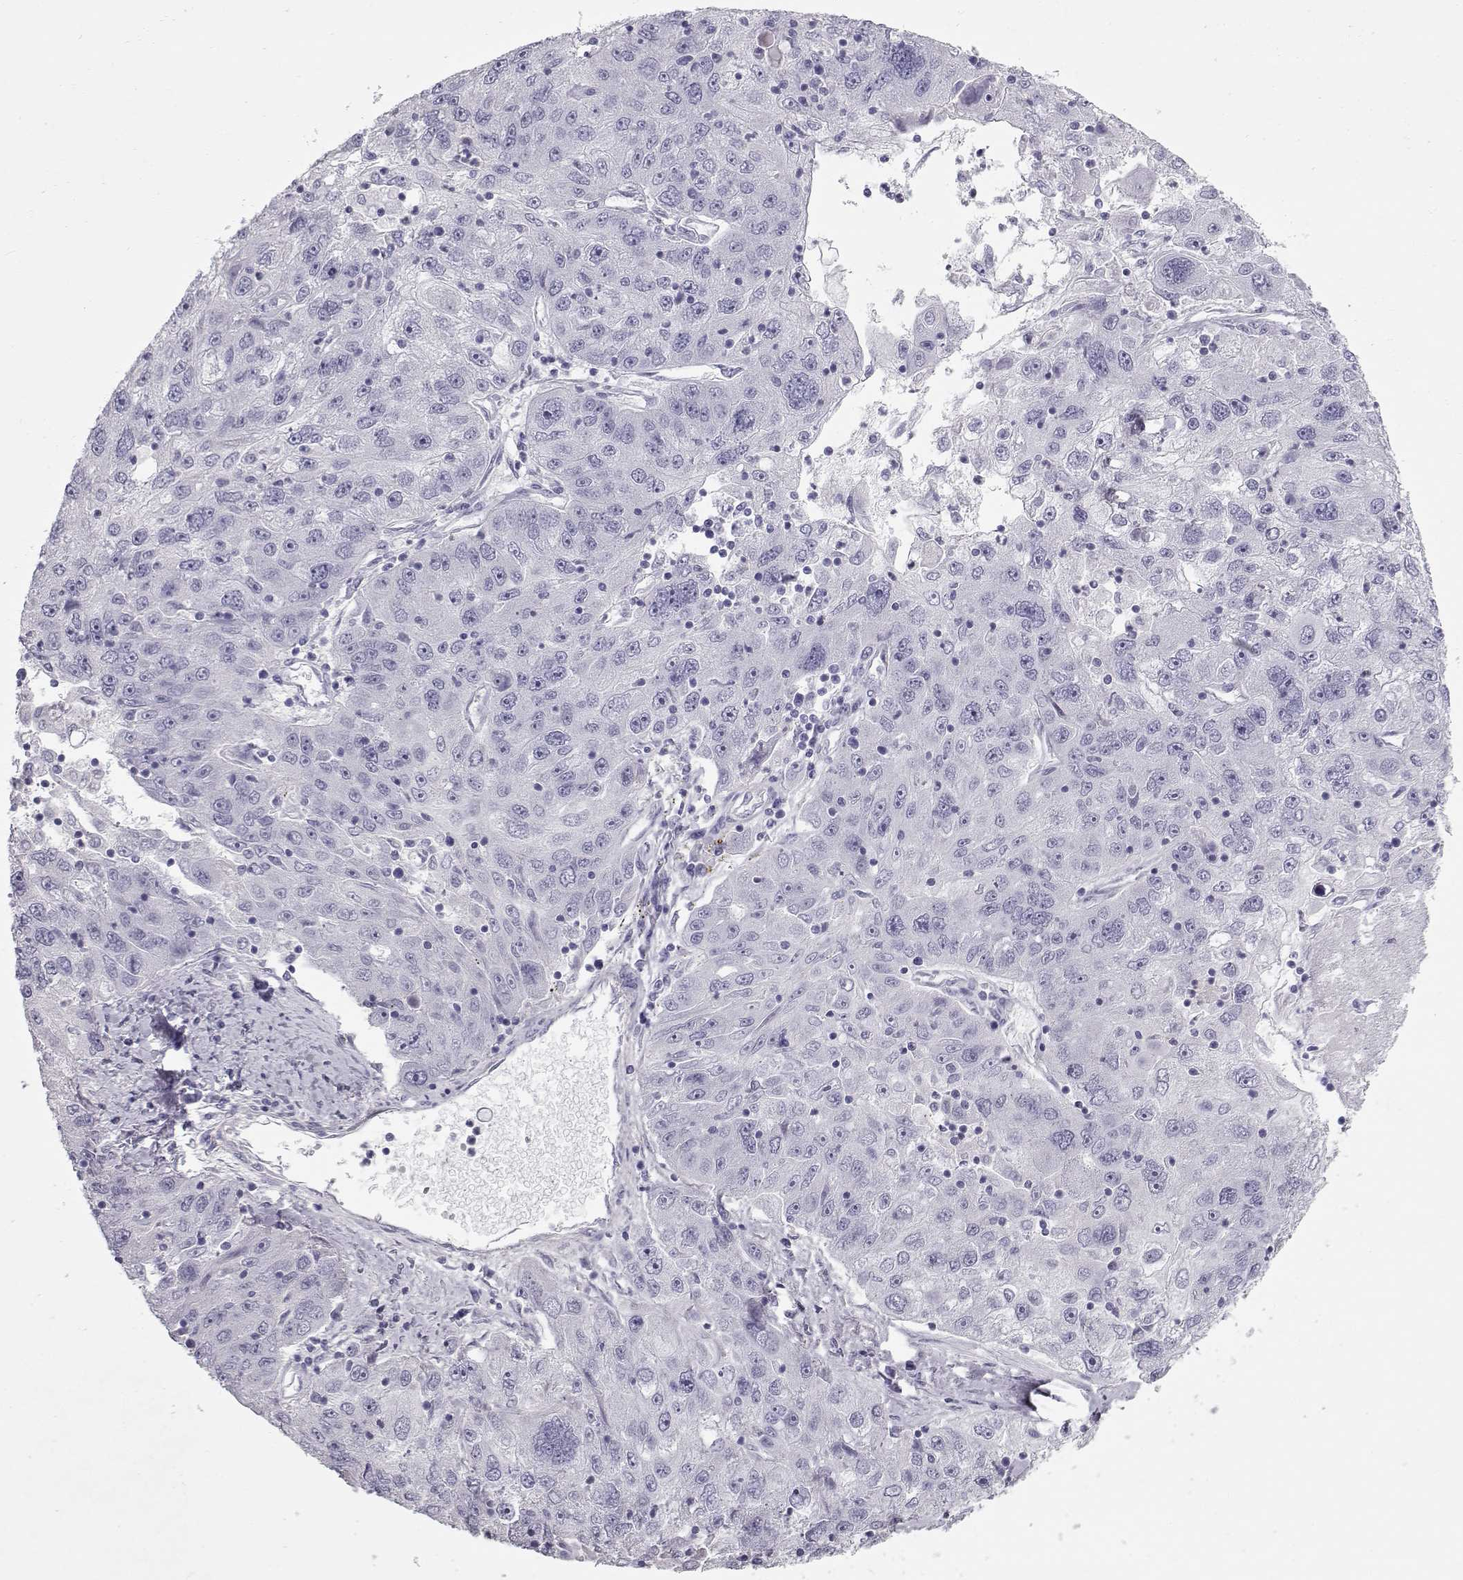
{"staining": {"intensity": "negative", "quantity": "none", "location": "none"}, "tissue": "stomach cancer", "cell_type": "Tumor cells", "image_type": "cancer", "snomed": [{"axis": "morphology", "description": "Adenocarcinoma, NOS"}, {"axis": "topography", "description": "Stomach"}], "caption": "The histopathology image shows no significant expression in tumor cells of stomach cancer. (Brightfield microscopy of DAB (3,3'-diaminobenzidine) IHC at high magnification).", "gene": "SLITRK3", "patient": {"sex": "male", "age": 56}}